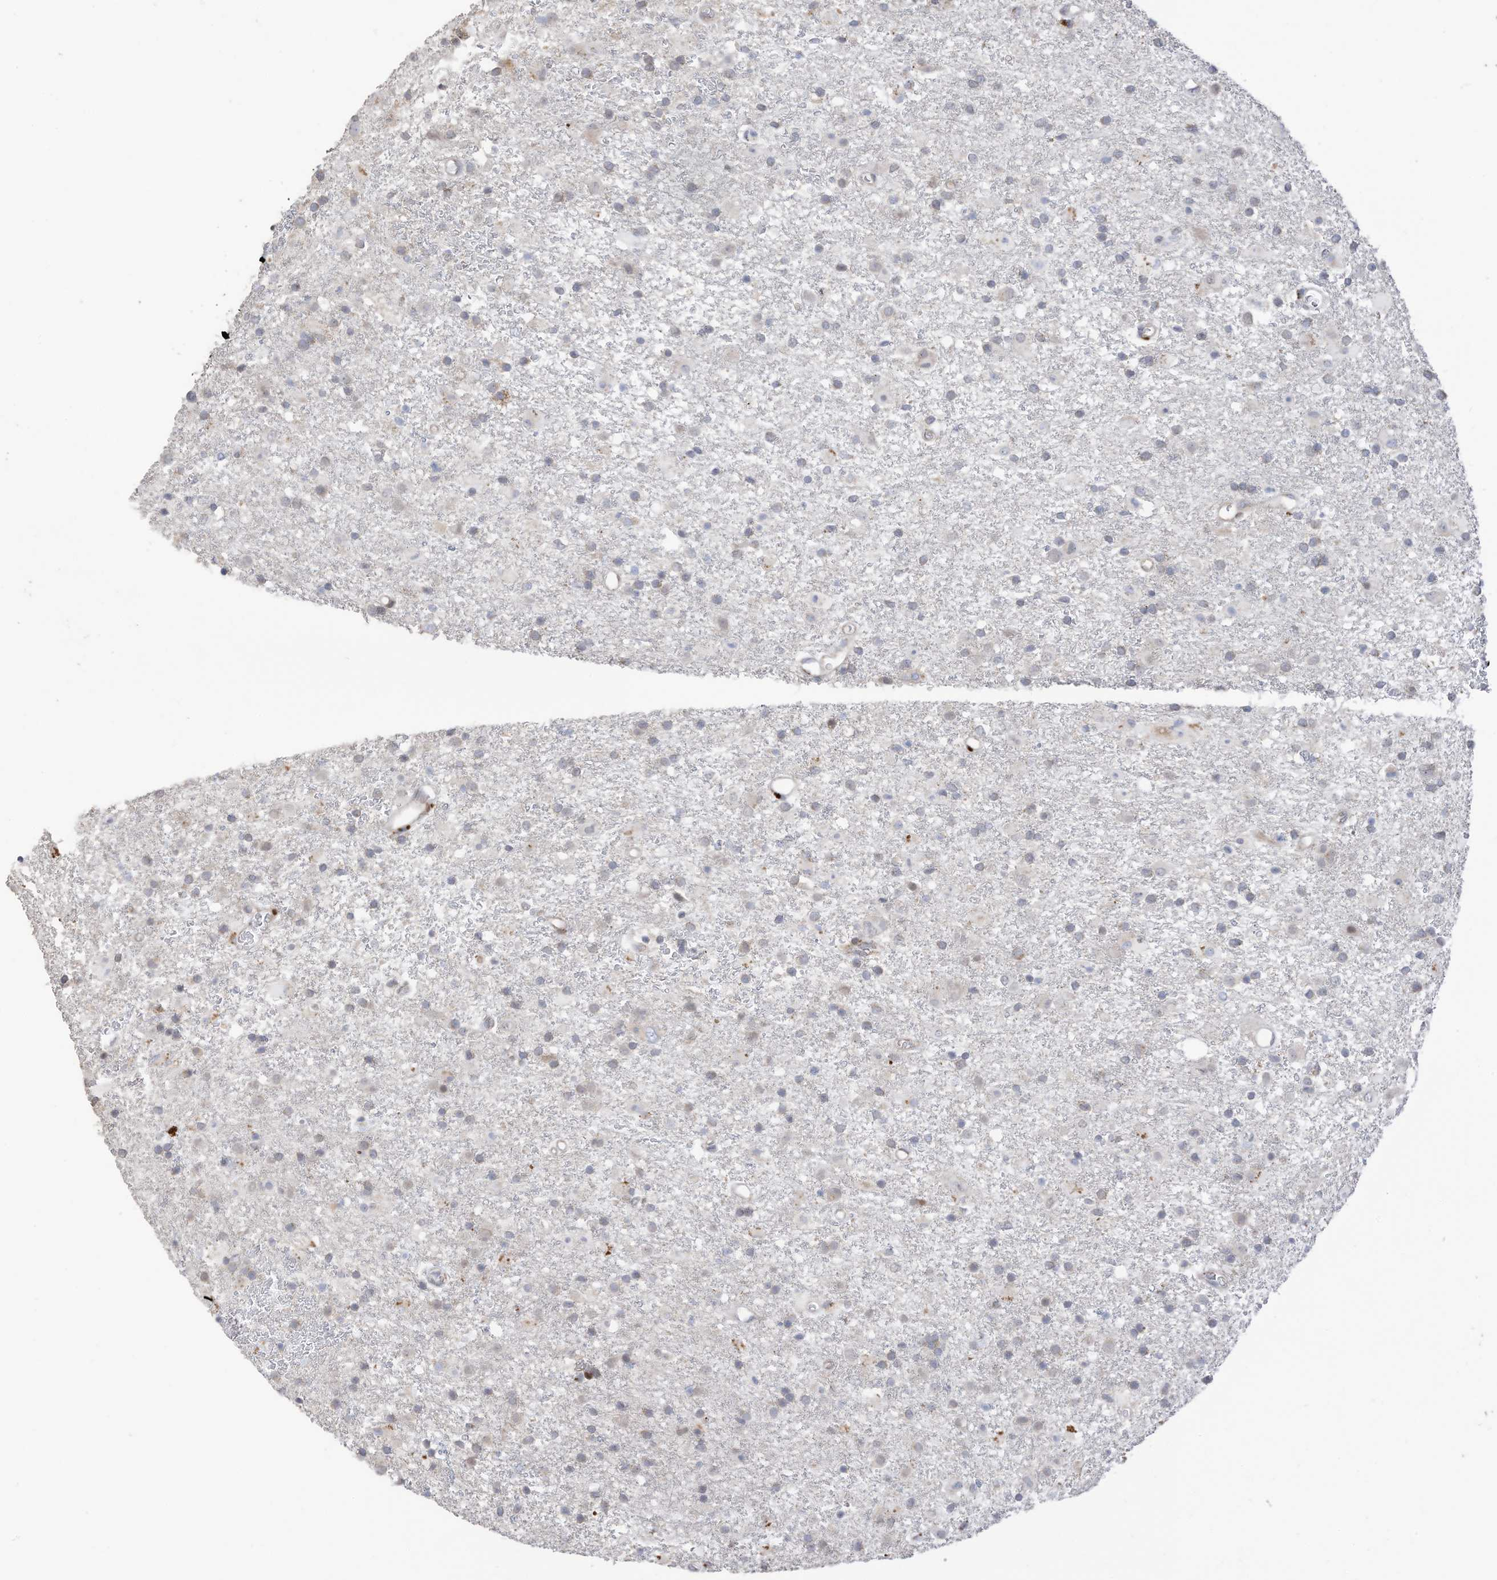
{"staining": {"intensity": "negative", "quantity": "none", "location": "none"}, "tissue": "glioma", "cell_type": "Tumor cells", "image_type": "cancer", "snomed": [{"axis": "morphology", "description": "Glioma, malignant, Low grade"}, {"axis": "topography", "description": "Brain"}], "caption": "A high-resolution micrograph shows immunohistochemistry (IHC) staining of low-grade glioma (malignant), which demonstrates no significant staining in tumor cells. The staining is performed using DAB brown chromogen with nuclei counter-stained in using hematoxylin.", "gene": "RABL3", "patient": {"sex": "male", "age": 65}}